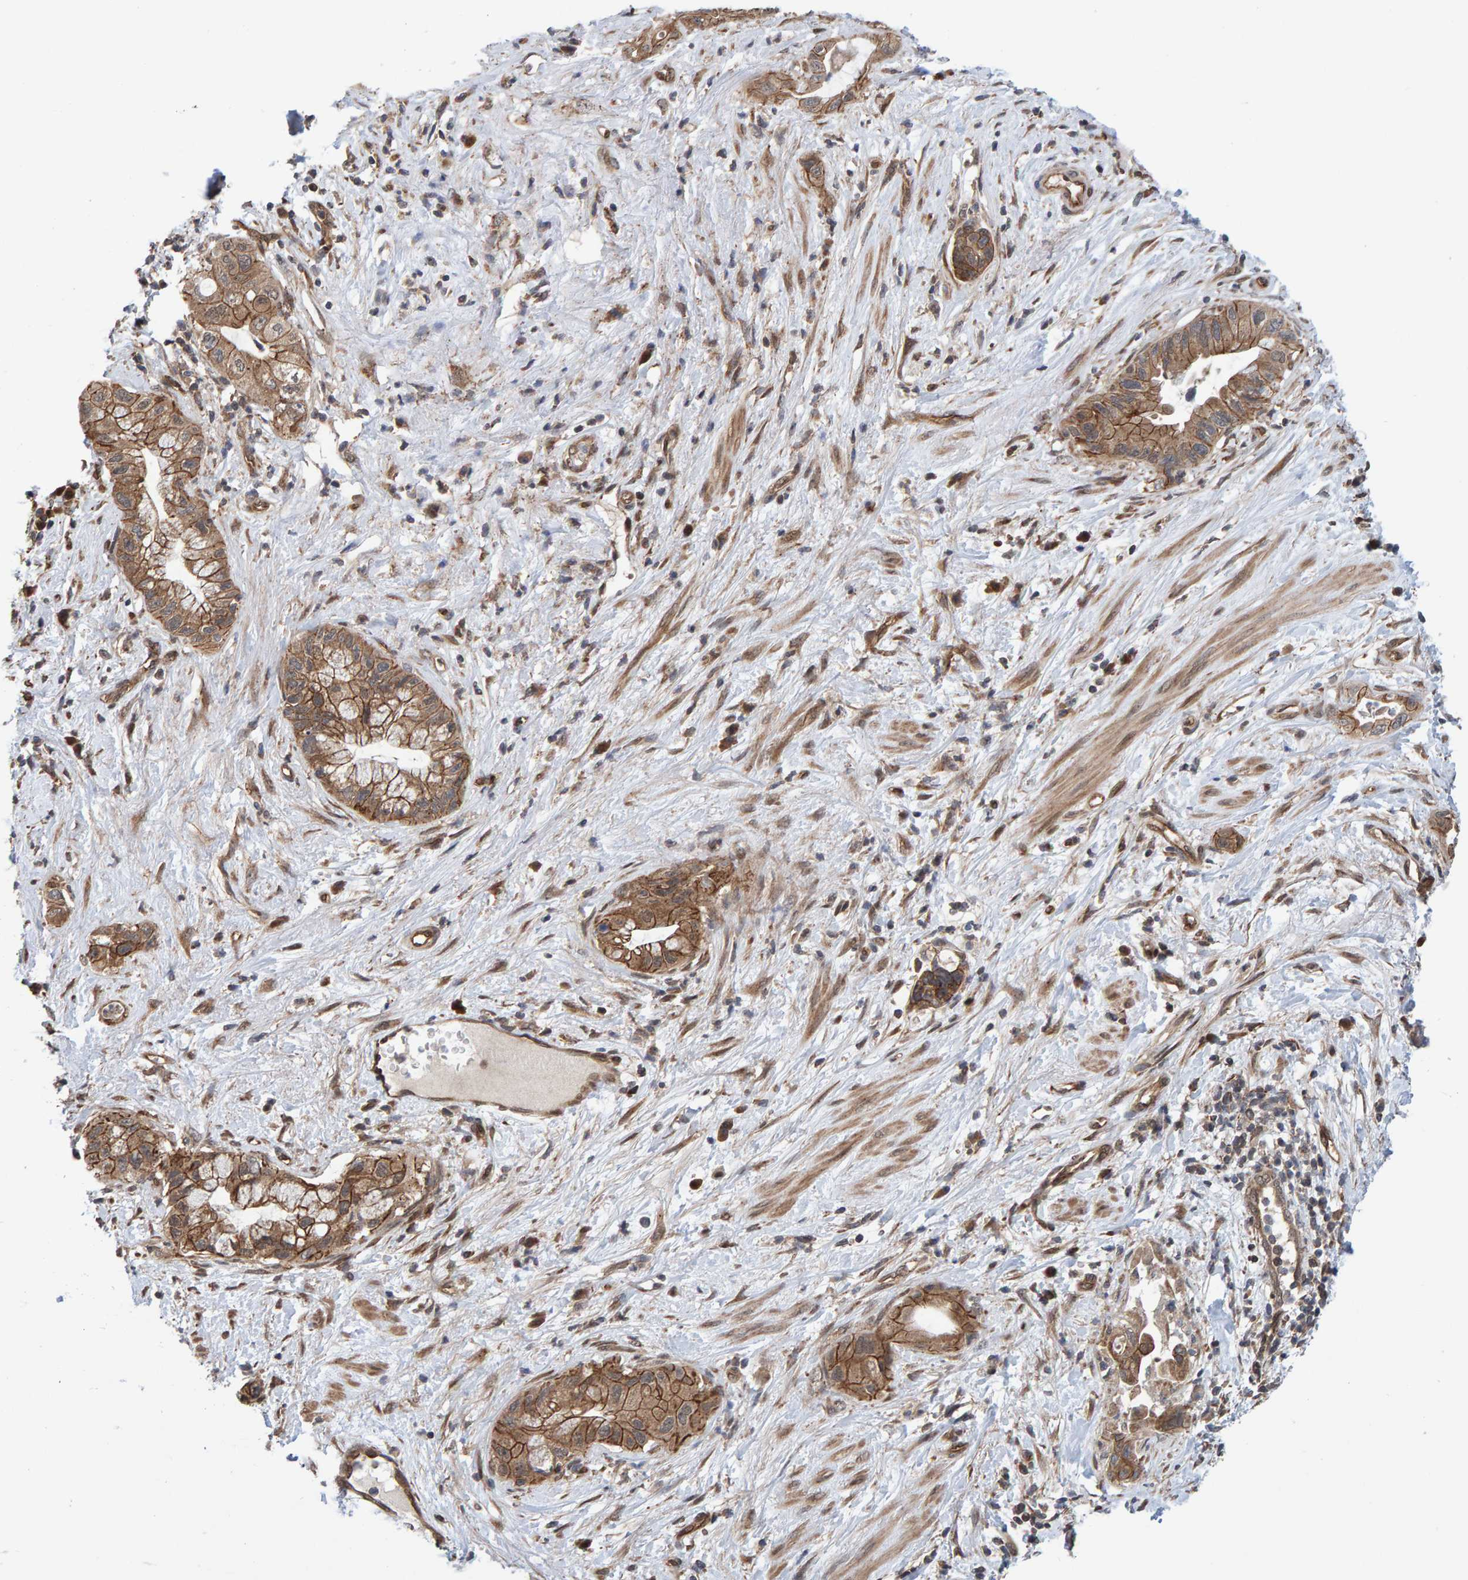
{"staining": {"intensity": "moderate", "quantity": ">75%", "location": "cytoplasmic/membranous"}, "tissue": "pancreatic cancer", "cell_type": "Tumor cells", "image_type": "cancer", "snomed": [{"axis": "morphology", "description": "Adenocarcinoma, NOS"}, {"axis": "topography", "description": "Pancreas"}], "caption": "Pancreatic adenocarcinoma tissue reveals moderate cytoplasmic/membranous positivity in approximately >75% of tumor cells", "gene": "SCRN2", "patient": {"sex": "female", "age": 73}}